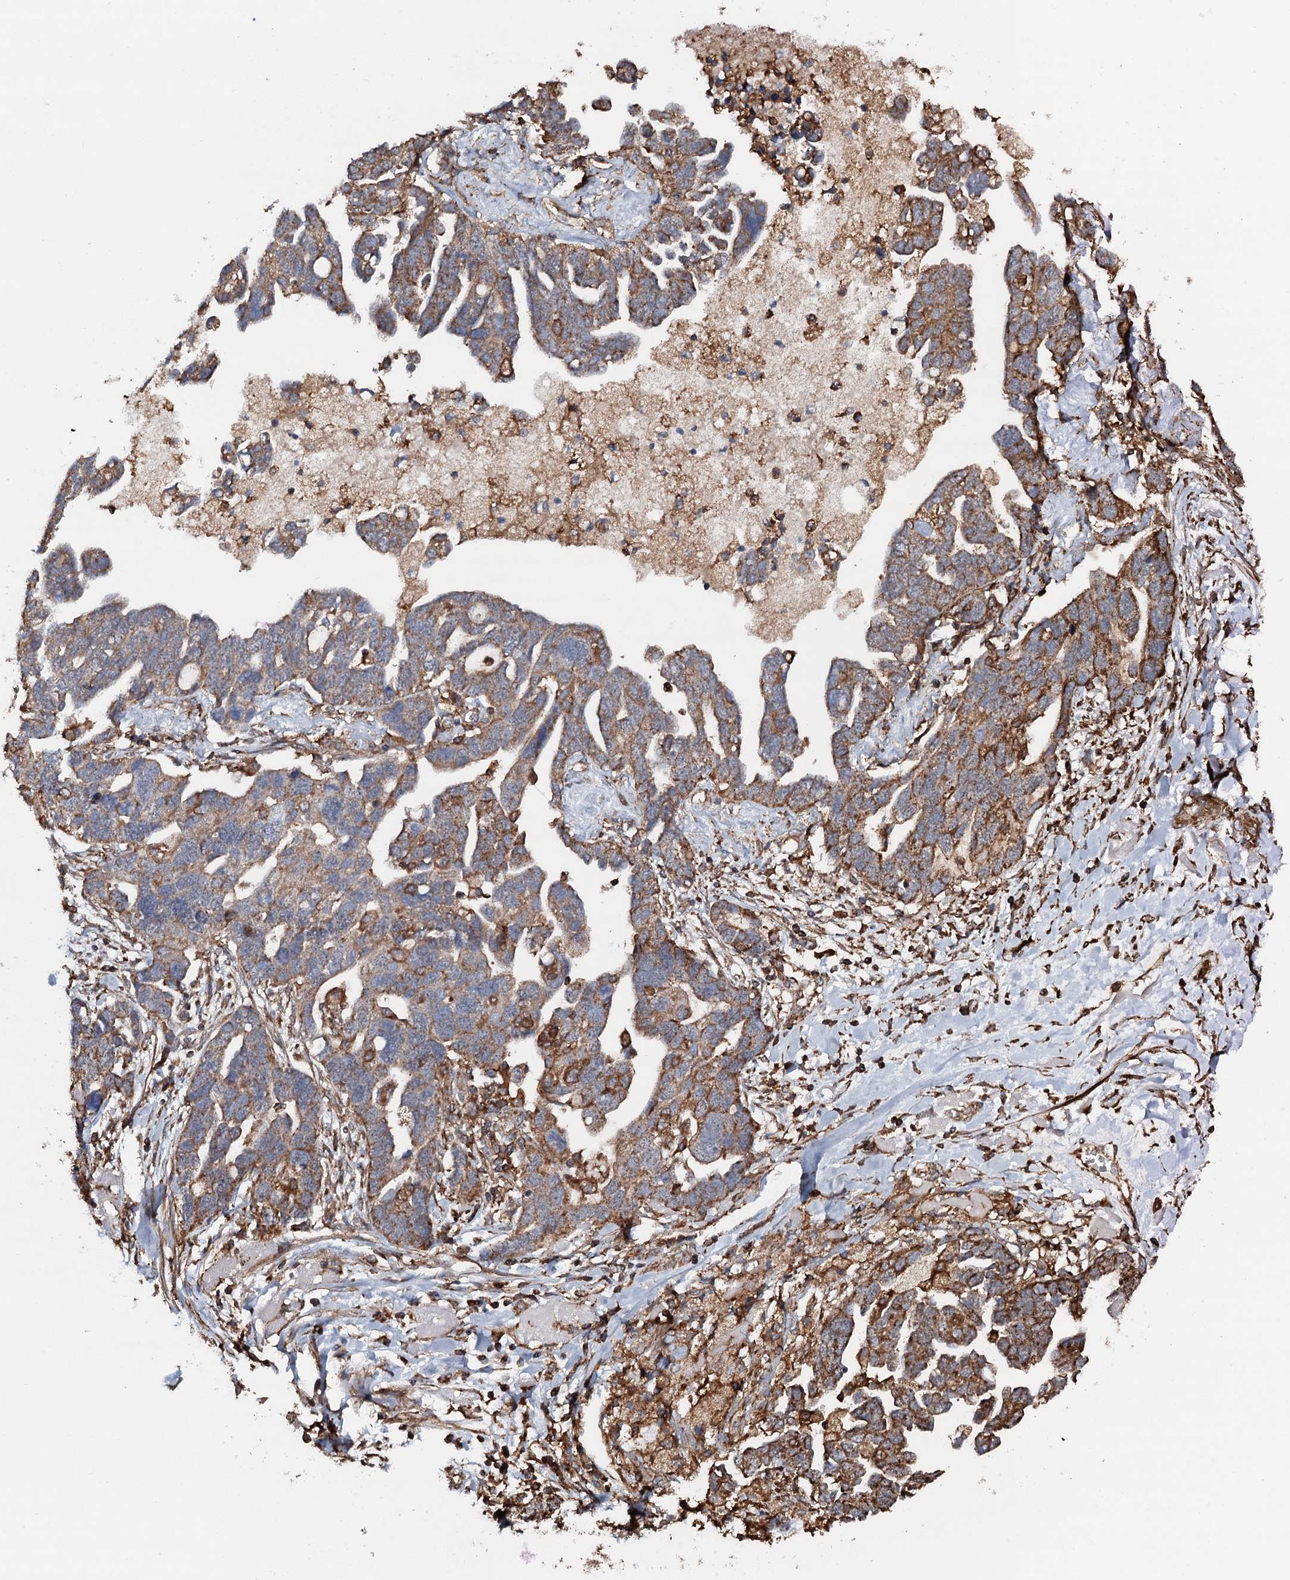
{"staining": {"intensity": "moderate", "quantity": "25%-75%", "location": "cytoplasmic/membranous"}, "tissue": "ovarian cancer", "cell_type": "Tumor cells", "image_type": "cancer", "snomed": [{"axis": "morphology", "description": "Cystadenocarcinoma, serous, NOS"}, {"axis": "topography", "description": "Ovary"}], "caption": "Brown immunohistochemical staining in ovarian cancer (serous cystadenocarcinoma) exhibits moderate cytoplasmic/membranous expression in approximately 25%-75% of tumor cells.", "gene": "VWA8", "patient": {"sex": "female", "age": 54}}